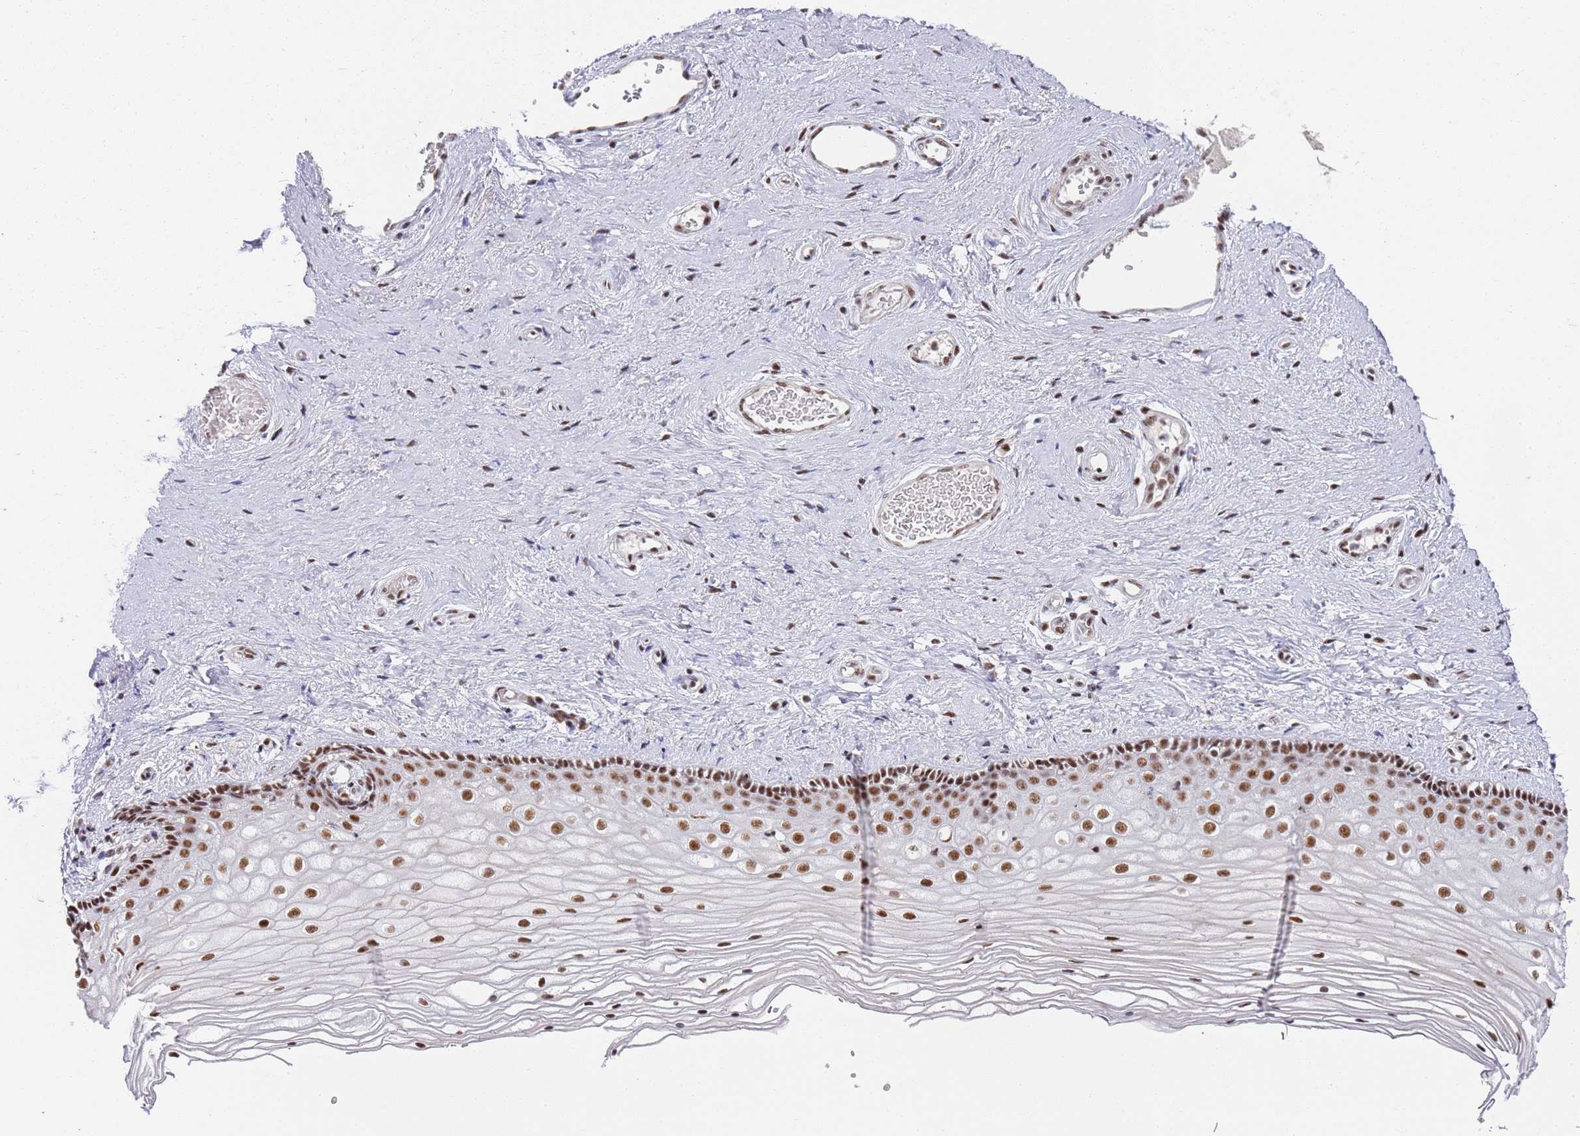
{"staining": {"intensity": "moderate", "quantity": ">75%", "location": "nuclear"}, "tissue": "vagina", "cell_type": "Squamous epithelial cells", "image_type": "normal", "snomed": [{"axis": "morphology", "description": "Normal tissue, NOS"}, {"axis": "topography", "description": "Vagina"}], "caption": "Immunohistochemical staining of benign human vagina shows >75% levels of moderate nuclear protein positivity in approximately >75% of squamous epithelial cells. Using DAB (brown) and hematoxylin (blue) stains, captured at high magnification using brightfield microscopy.", "gene": "AKAP8L", "patient": {"sex": "female", "age": 46}}